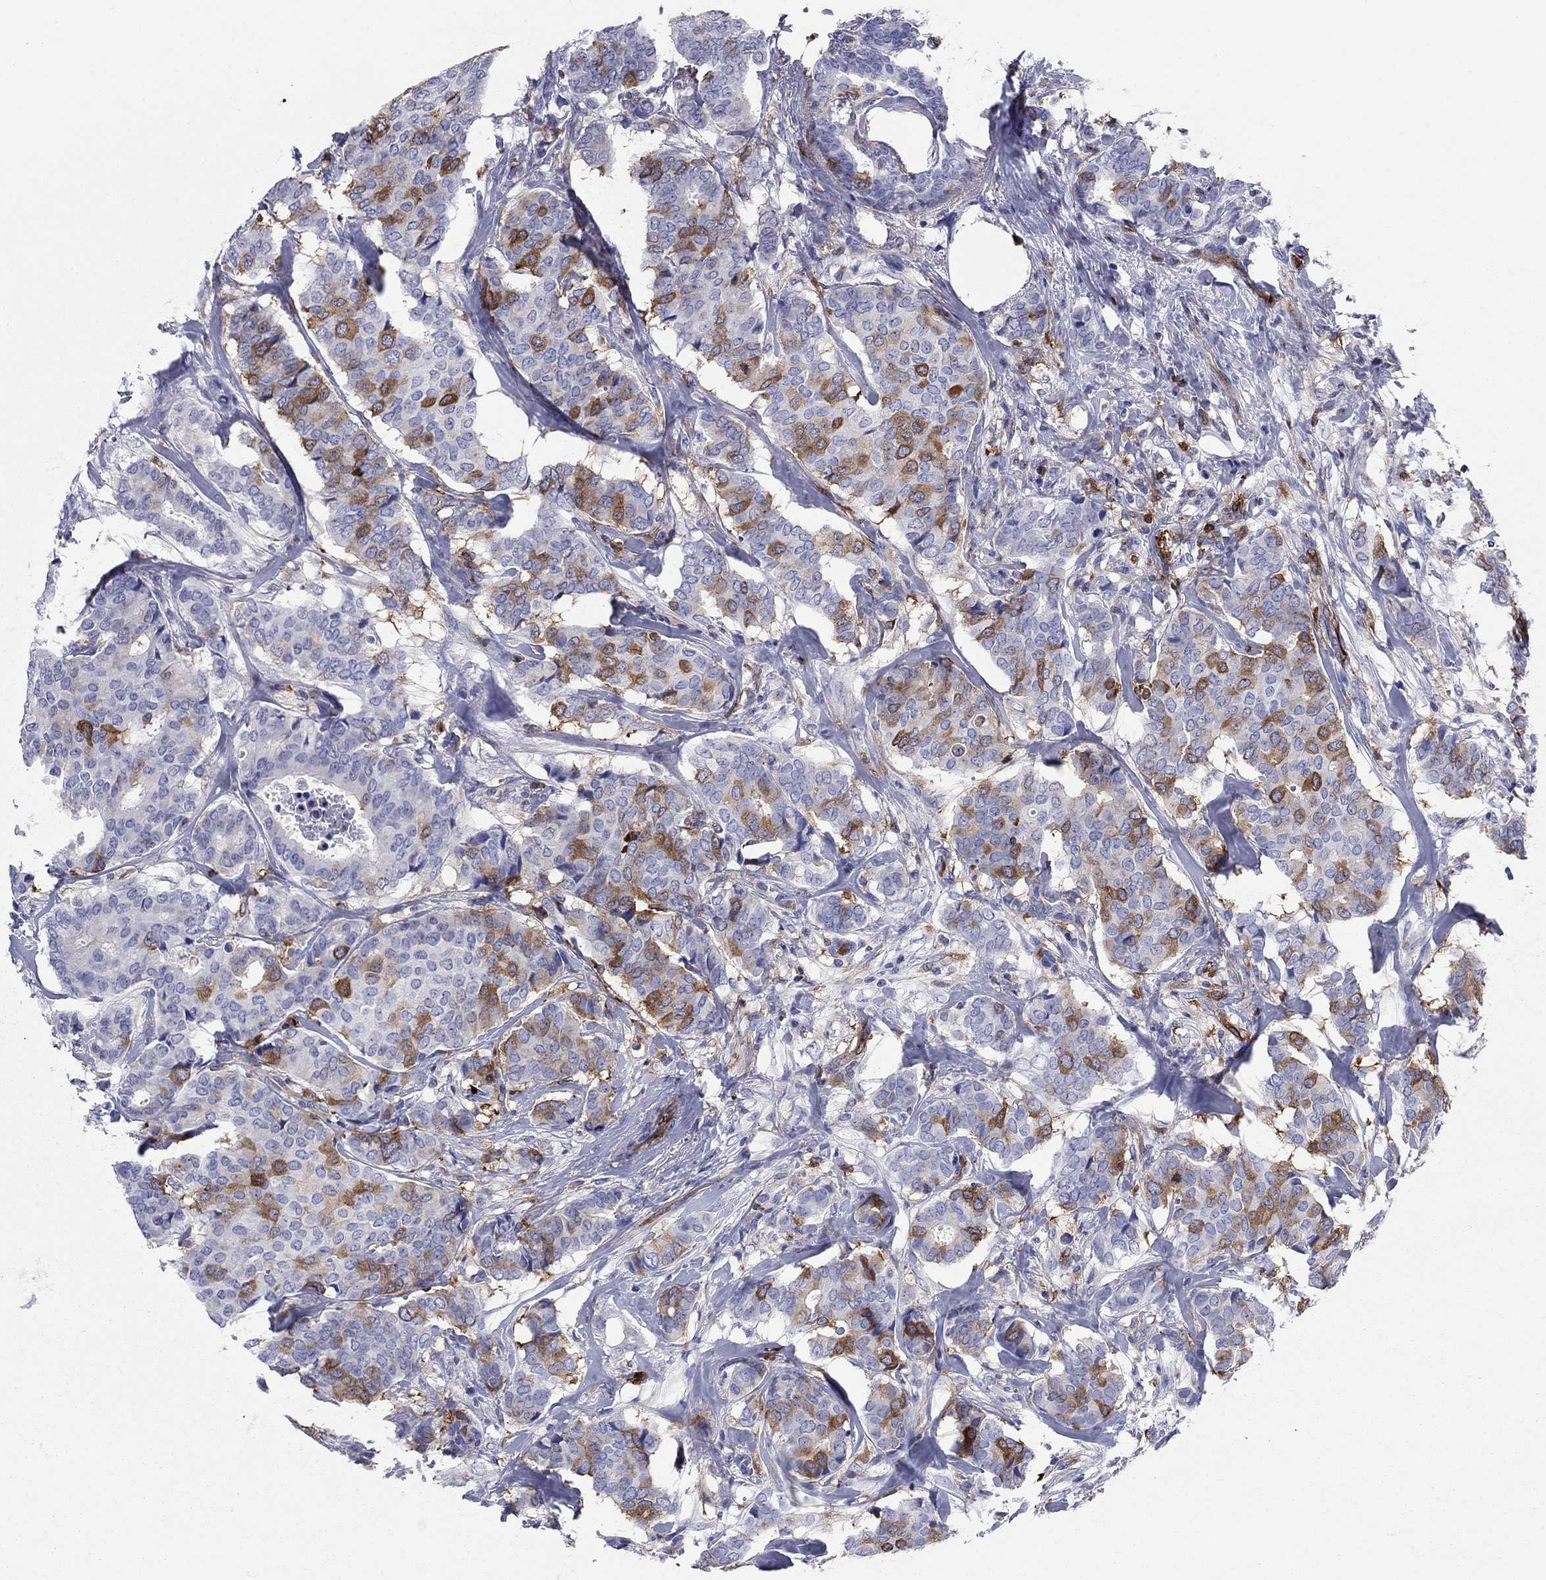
{"staining": {"intensity": "strong", "quantity": "<25%", "location": "cytoplasmic/membranous"}, "tissue": "breast cancer", "cell_type": "Tumor cells", "image_type": "cancer", "snomed": [{"axis": "morphology", "description": "Duct carcinoma"}, {"axis": "topography", "description": "Breast"}], "caption": "Immunohistochemistry (IHC) image of neoplastic tissue: human breast cancer (infiltrating ductal carcinoma) stained using IHC displays medium levels of strong protein expression localized specifically in the cytoplasmic/membranous of tumor cells, appearing as a cytoplasmic/membranous brown color.", "gene": "STMN1", "patient": {"sex": "female", "age": 75}}